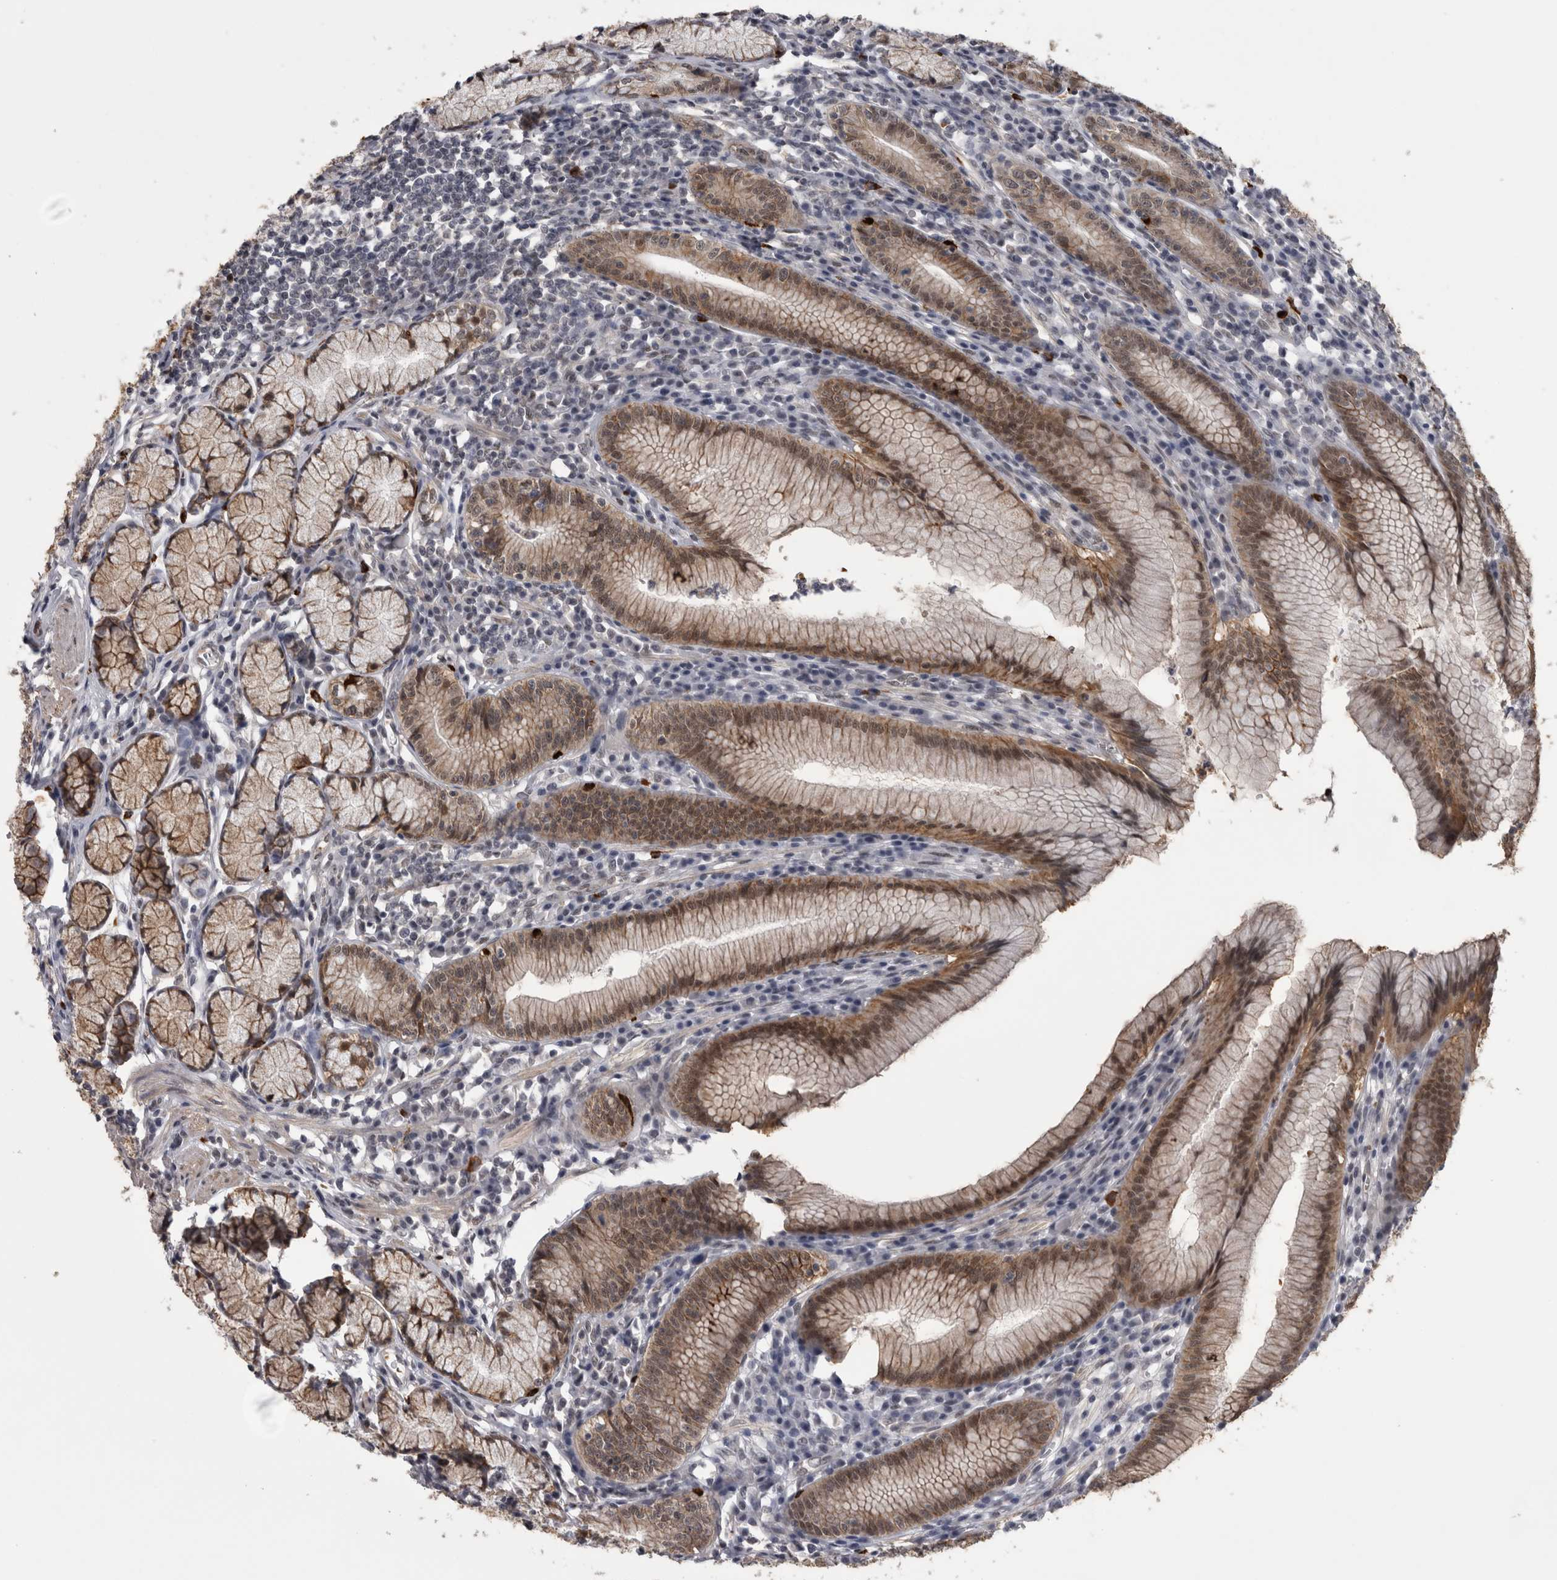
{"staining": {"intensity": "strong", "quantity": ">75%", "location": "cytoplasmic/membranous,nuclear"}, "tissue": "stomach", "cell_type": "Glandular cells", "image_type": "normal", "snomed": [{"axis": "morphology", "description": "Normal tissue, NOS"}, {"axis": "topography", "description": "Stomach"}], "caption": "Unremarkable stomach was stained to show a protein in brown. There is high levels of strong cytoplasmic/membranous,nuclear staining in about >75% of glandular cells.", "gene": "PEBP4", "patient": {"sex": "male", "age": 55}}